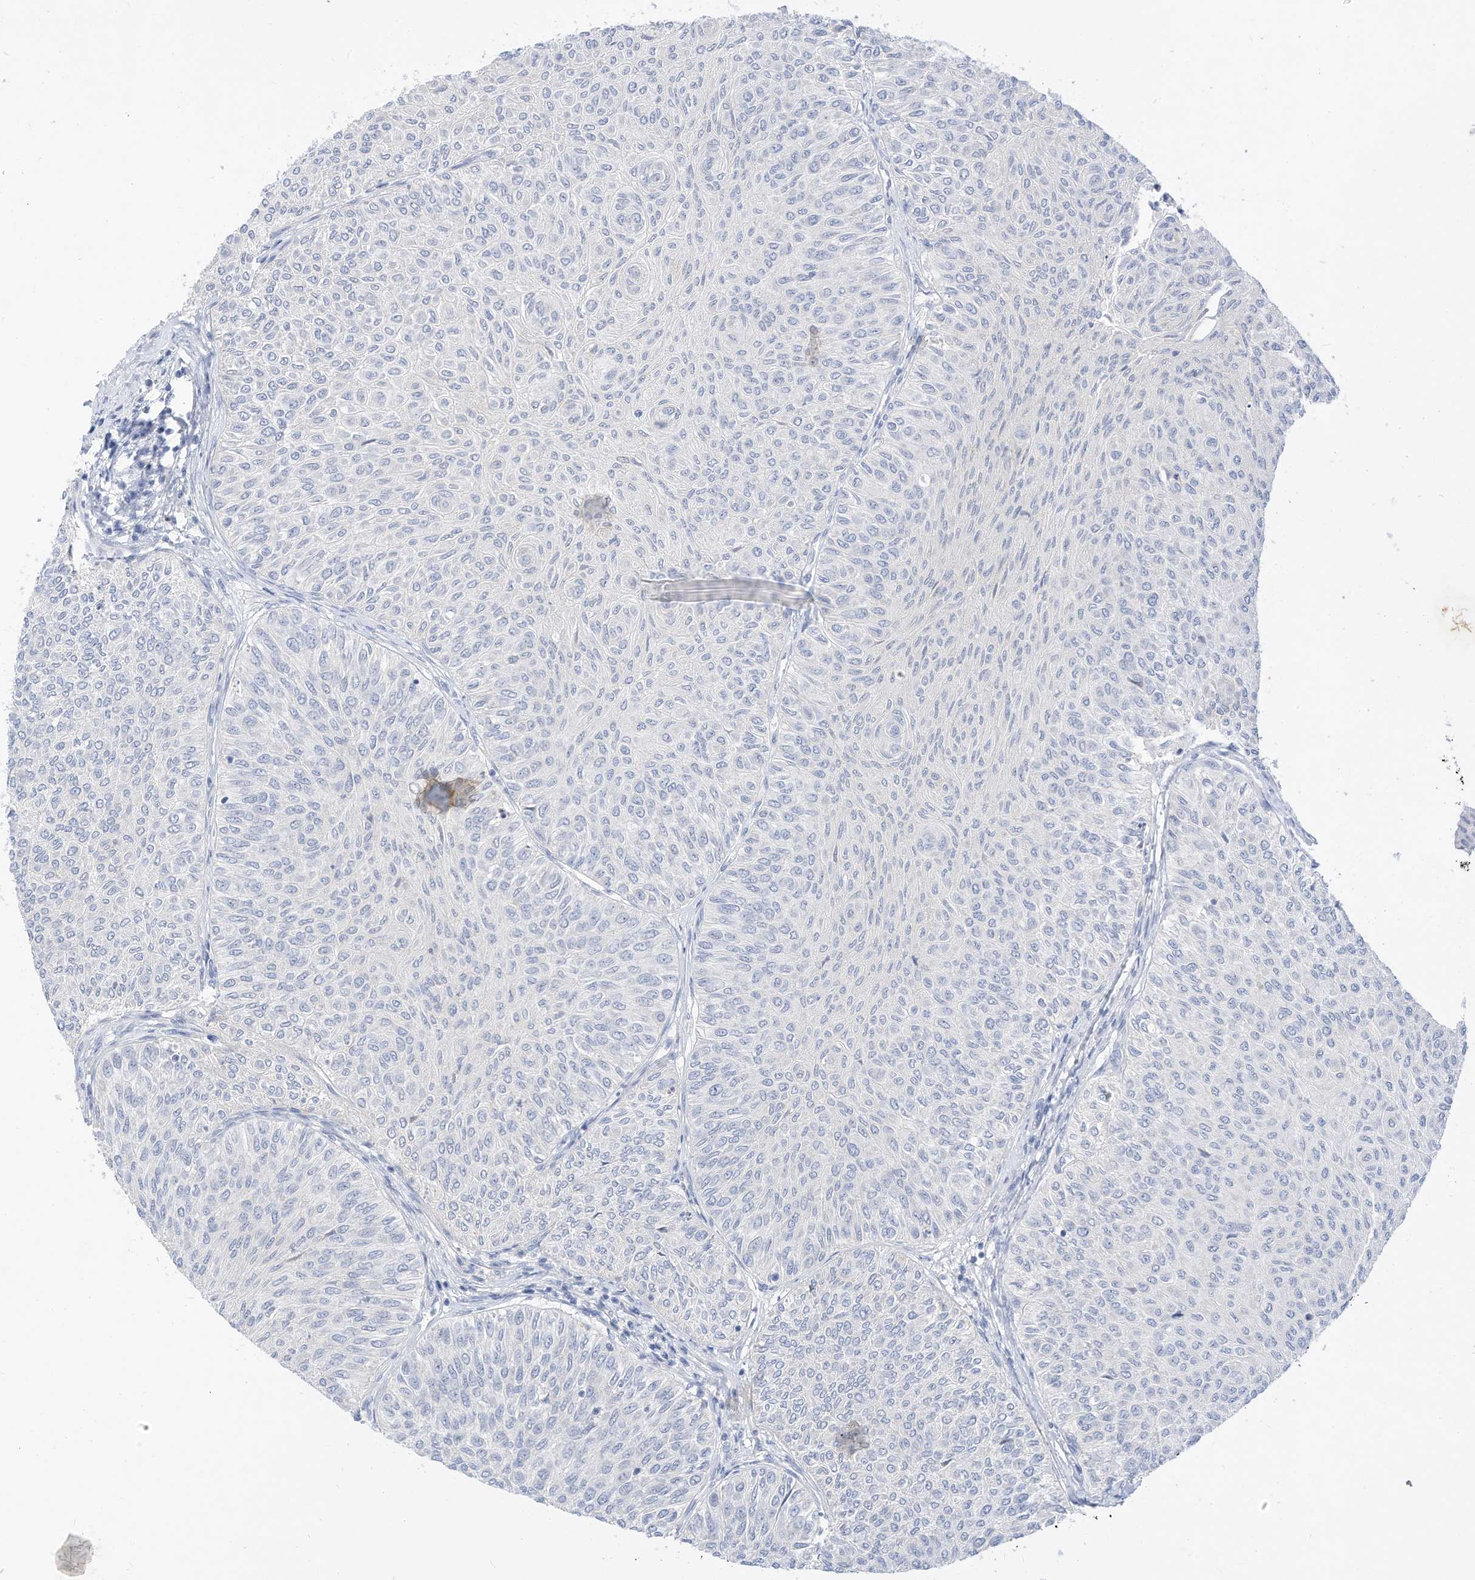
{"staining": {"intensity": "negative", "quantity": "none", "location": "none"}, "tissue": "urothelial cancer", "cell_type": "Tumor cells", "image_type": "cancer", "snomed": [{"axis": "morphology", "description": "Urothelial carcinoma, Low grade"}, {"axis": "topography", "description": "Urinary bladder"}], "caption": "Urothelial cancer was stained to show a protein in brown. There is no significant positivity in tumor cells.", "gene": "SPOCD1", "patient": {"sex": "male", "age": 78}}